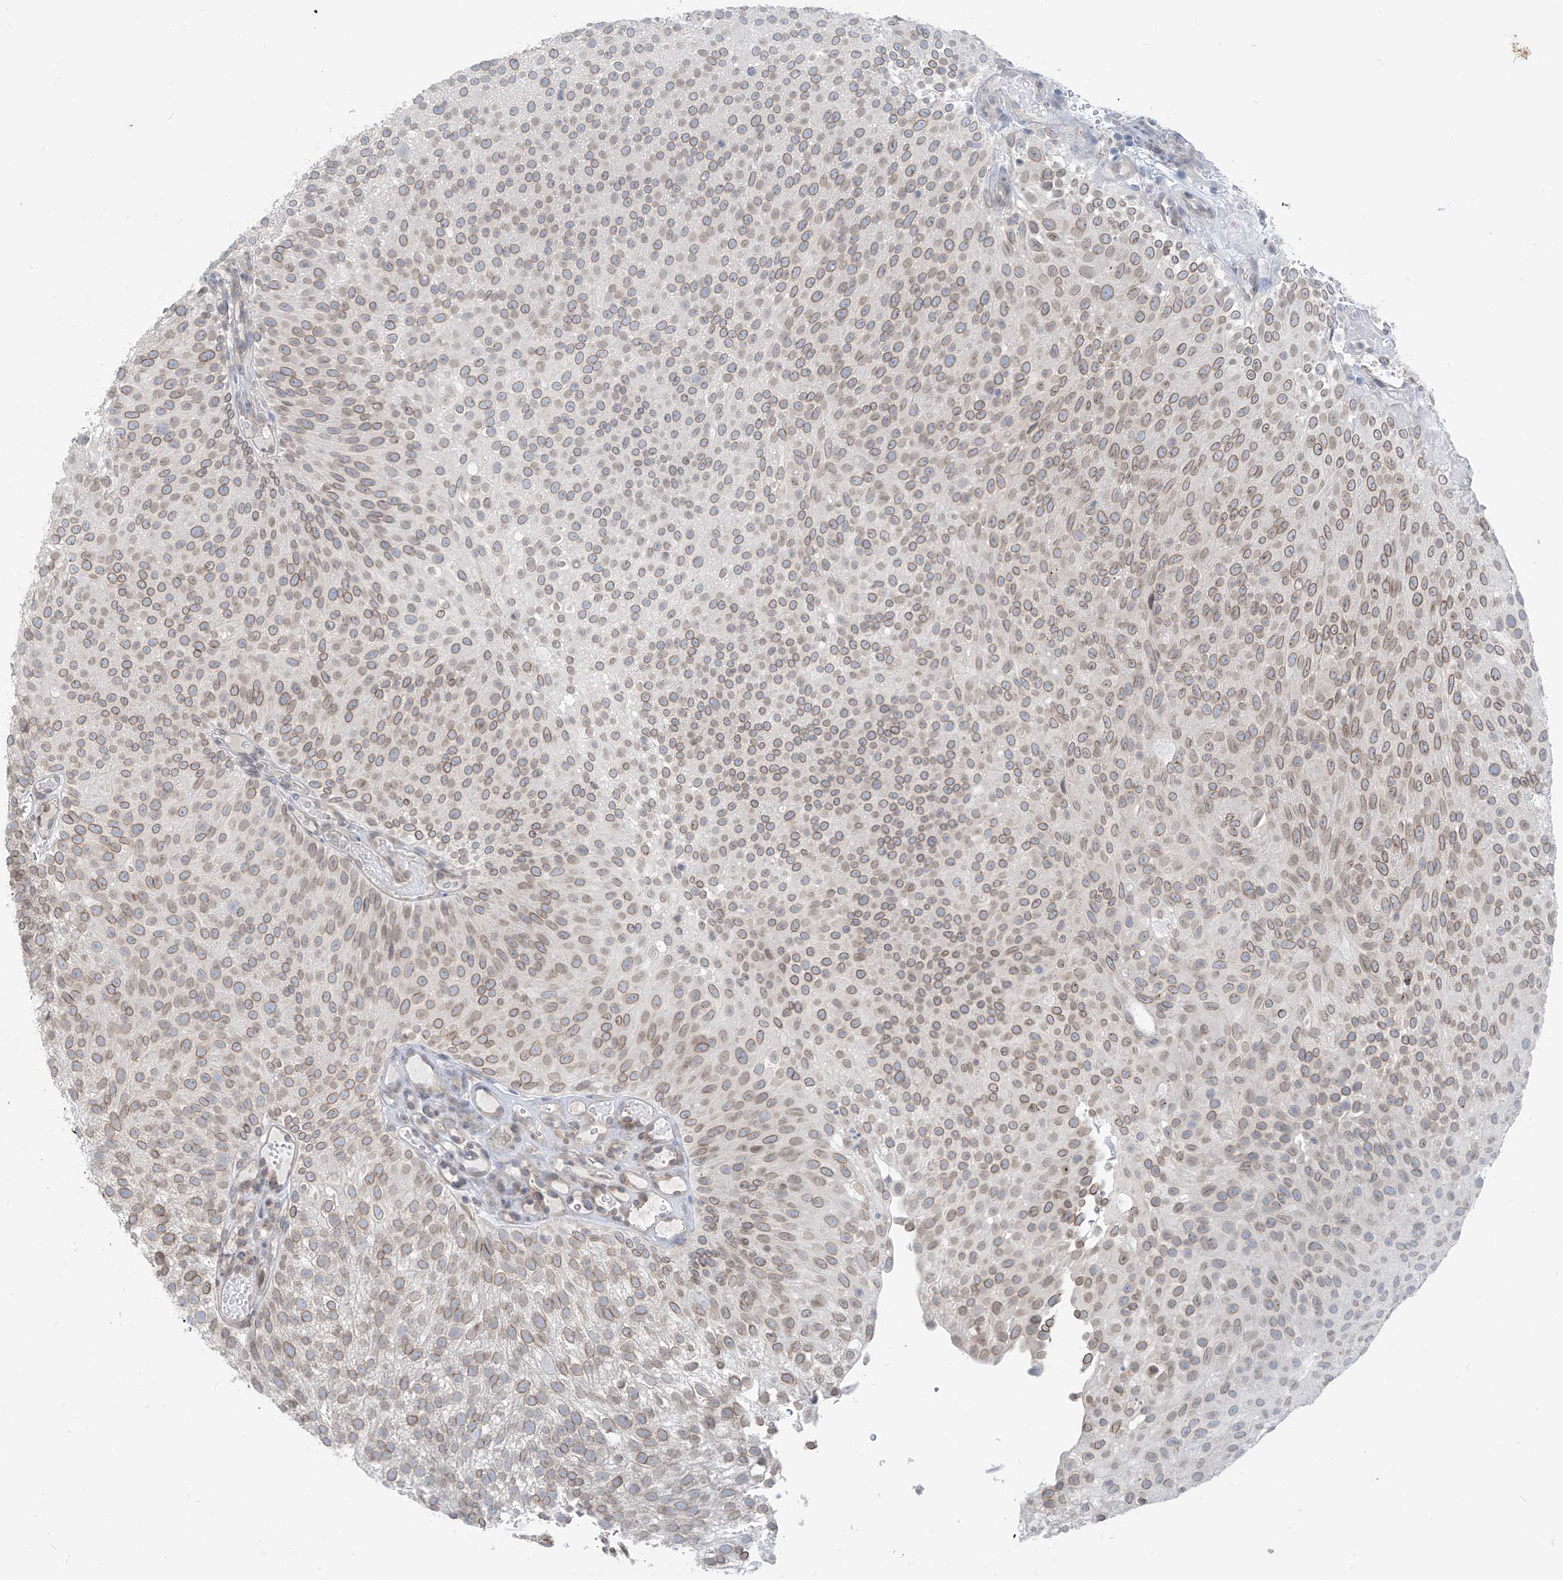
{"staining": {"intensity": "moderate", "quantity": ">75%", "location": "cytoplasmic/membranous,nuclear"}, "tissue": "urothelial cancer", "cell_type": "Tumor cells", "image_type": "cancer", "snomed": [{"axis": "morphology", "description": "Urothelial carcinoma, Low grade"}, {"axis": "topography", "description": "Urinary bladder"}], "caption": "Immunohistochemistry image of human low-grade urothelial carcinoma stained for a protein (brown), which displays medium levels of moderate cytoplasmic/membranous and nuclear staining in approximately >75% of tumor cells.", "gene": "KRTAP25-1", "patient": {"sex": "male", "age": 78}}